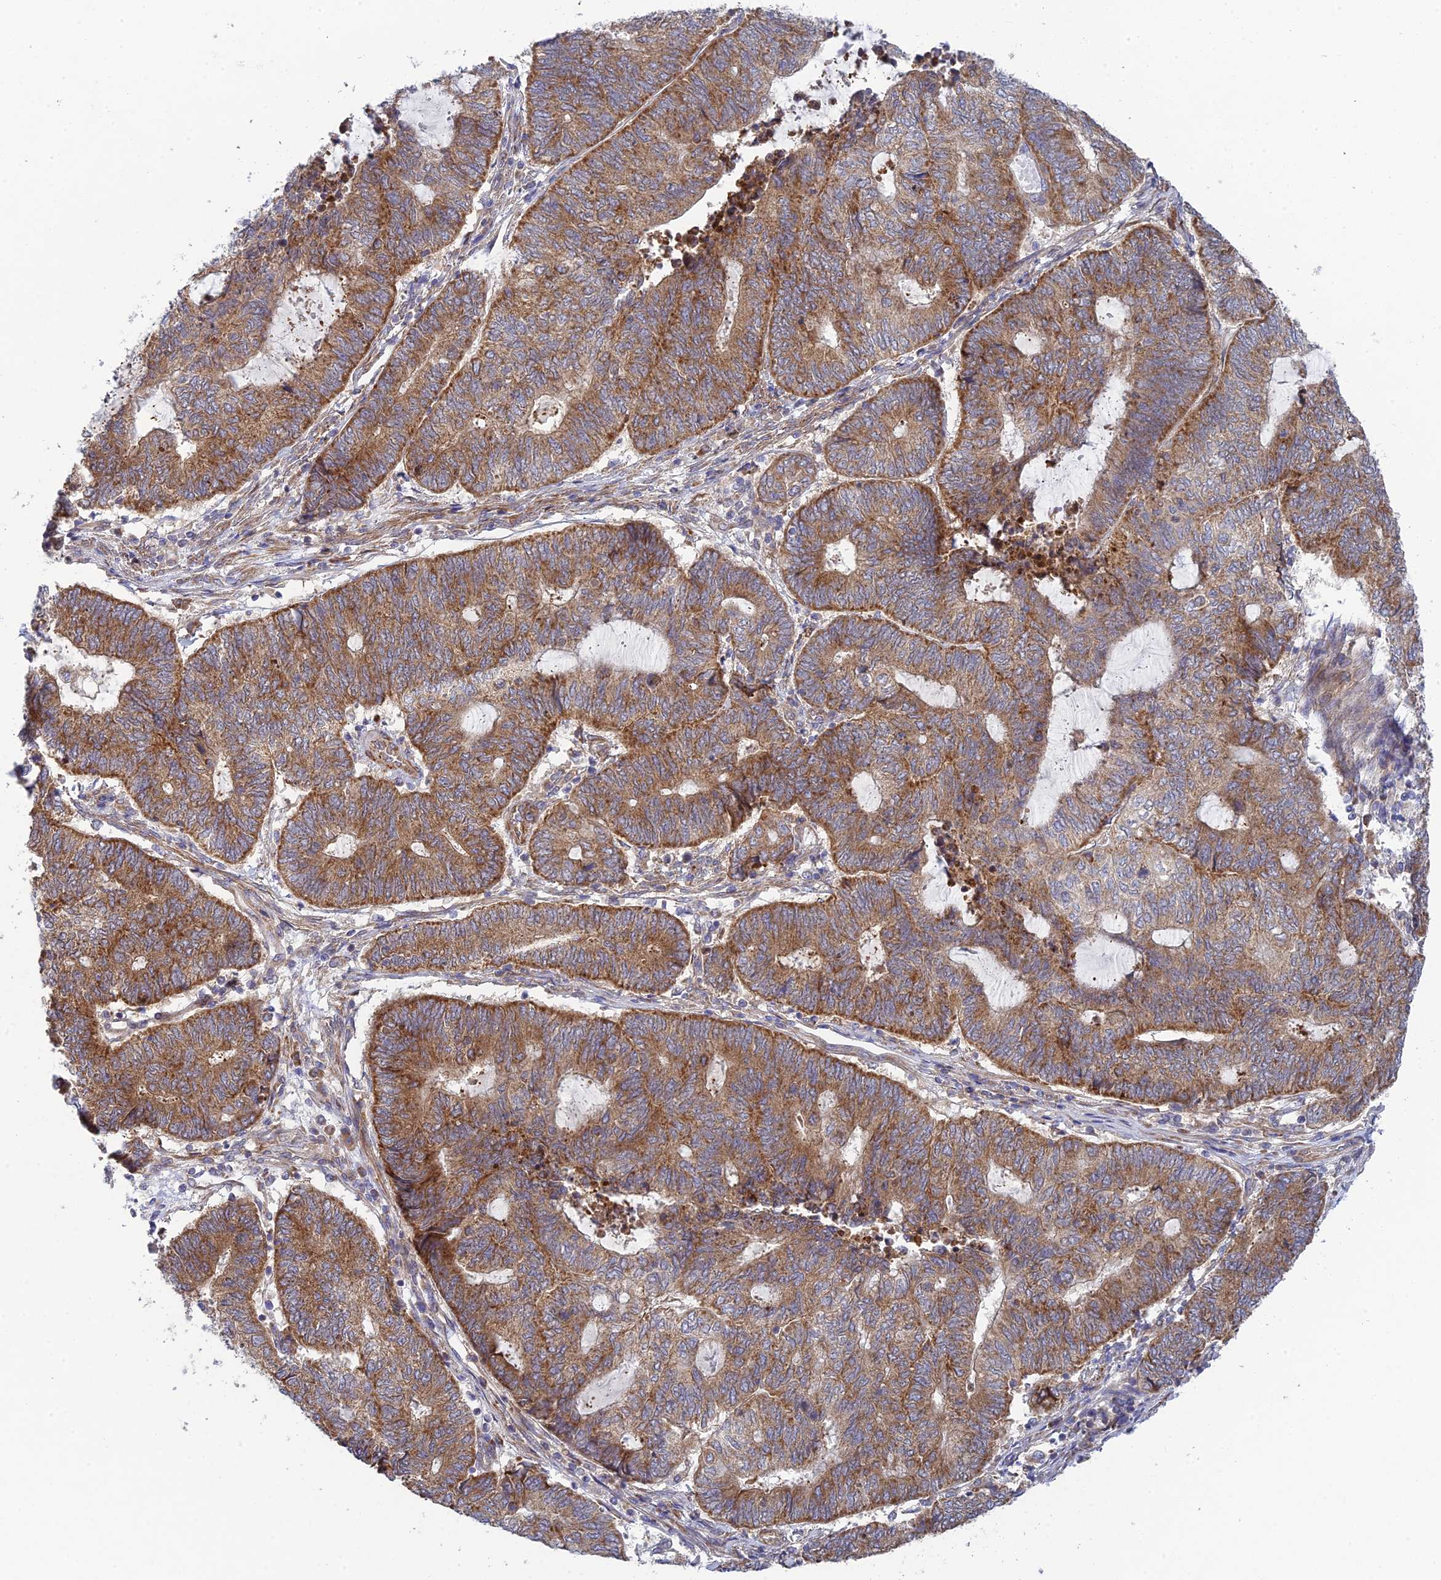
{"staining": {"intensity": "moderate", "quantity": ">75%", "location": "cytoplasmic/membranous"}, "tissue": "endometrial cancer", "cell_type": "Tumor cells", "image_type": "cancer", "snomed": [{"axis": "morphology", "description": "Adenocarcinoma, NOS"}, {"axis": "topography", "description": "Uterus"}, {"axis": "topography", "description": "Endometrium"}], "caption": "A high-resolution image shows immunohistochemistry (IHC) staining of adenocarcinoma (endometrial), which shows moderate cytoplasmic/membranous staining in approximately >75% of tumor cells. The staining was performed using DAB to visualize the protein expression in brown, while the nuclei were stained in blue with hematoxylin (Magnification: 20x).", "gene": "INCA1", "patient": {"sex": "female", "age": 70}}